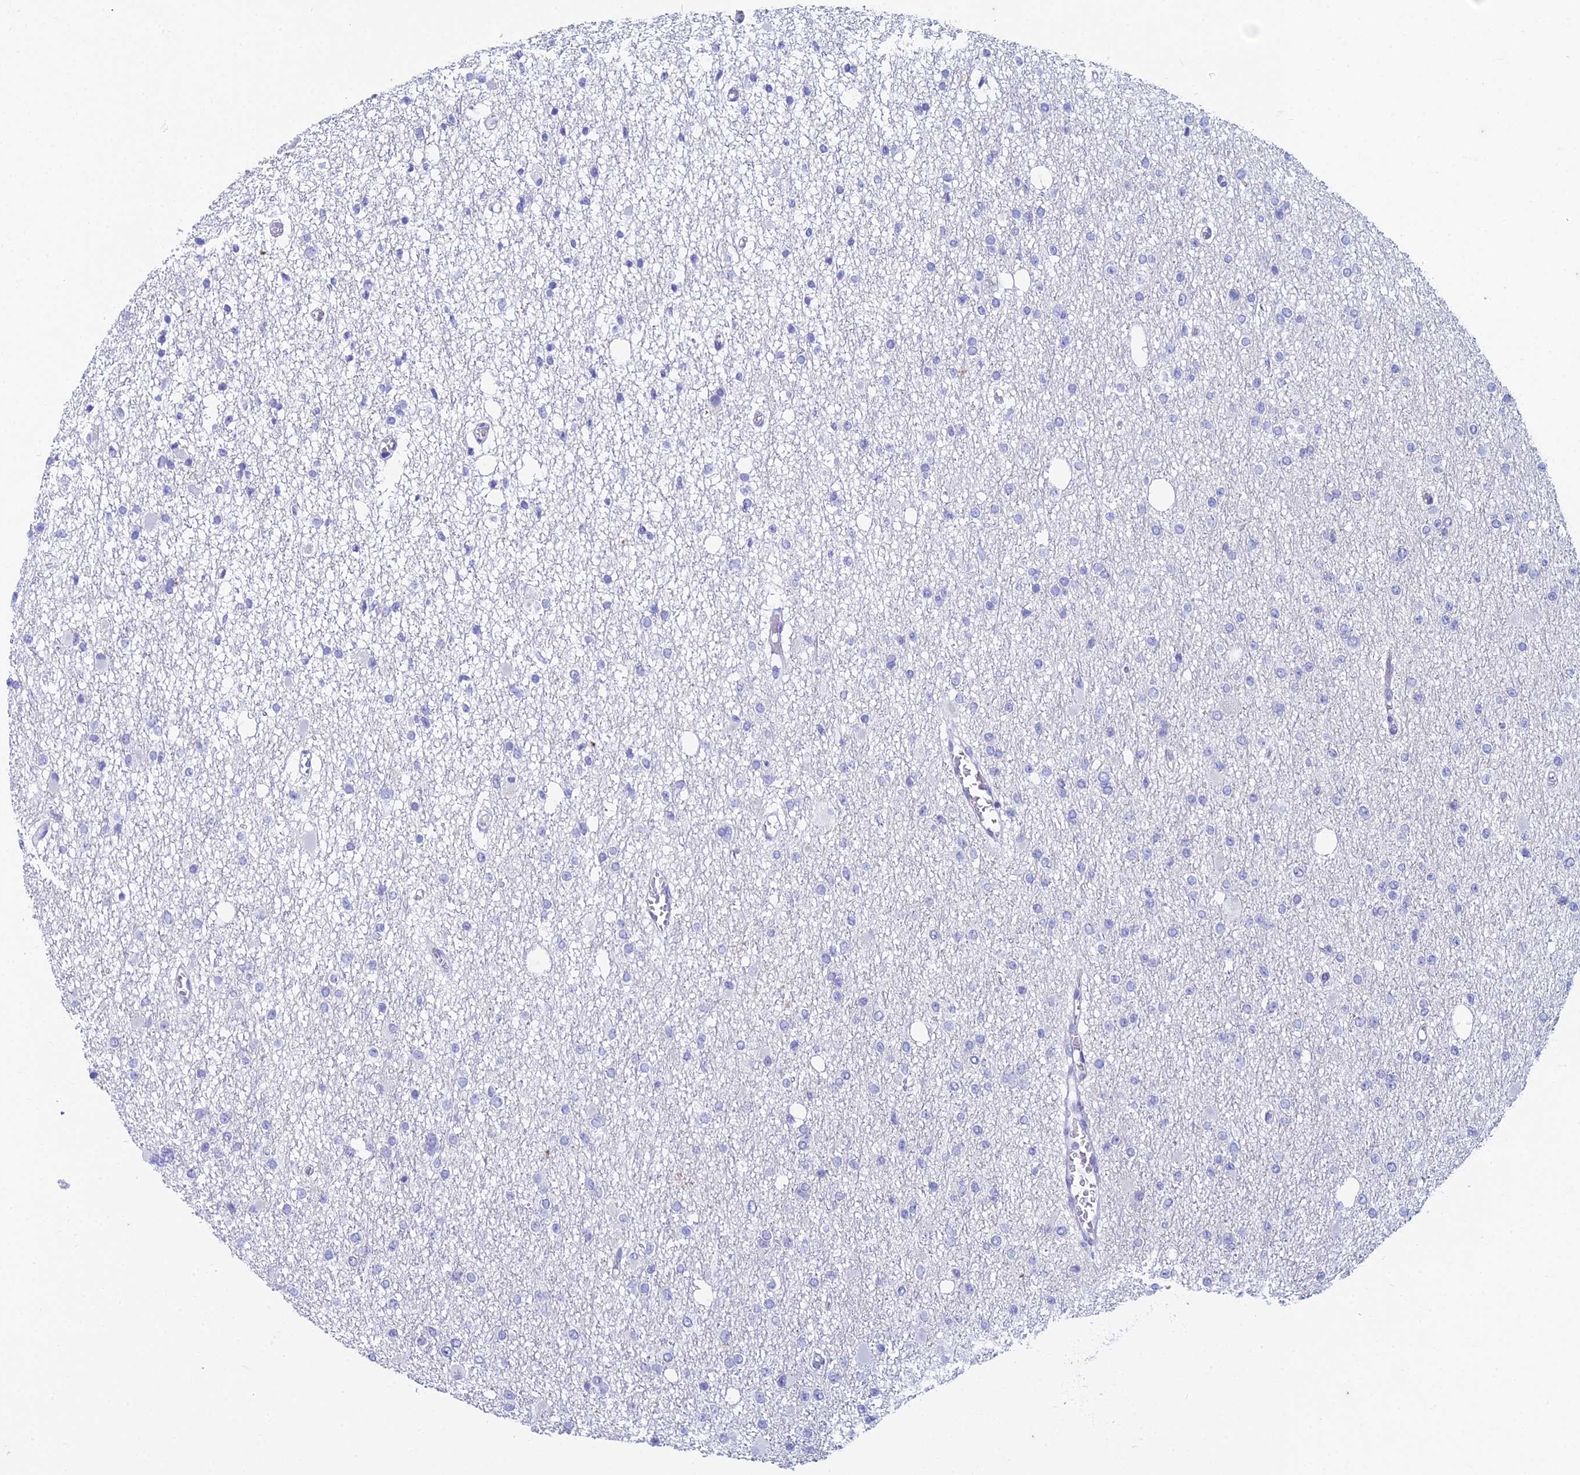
{"staining": {"intensity": "negative", "quantity": "none", "location": "none"}, "tissue": "glioma", "cell_type": "Tumor cells", "image_type": "cancer", "snomed": [{"axis": "morphology", "description": "Glioma, malignant, Low grade"}, {"axis": "topography", "description": "Brain"}], "caption": "Immunohistochemistry photomicrograph of glioma stained for a protein (brown), which displays no positivity in tumor cells.", "gene": "EEF2KMT", "patient": {"sex": "female", "age": 22}}